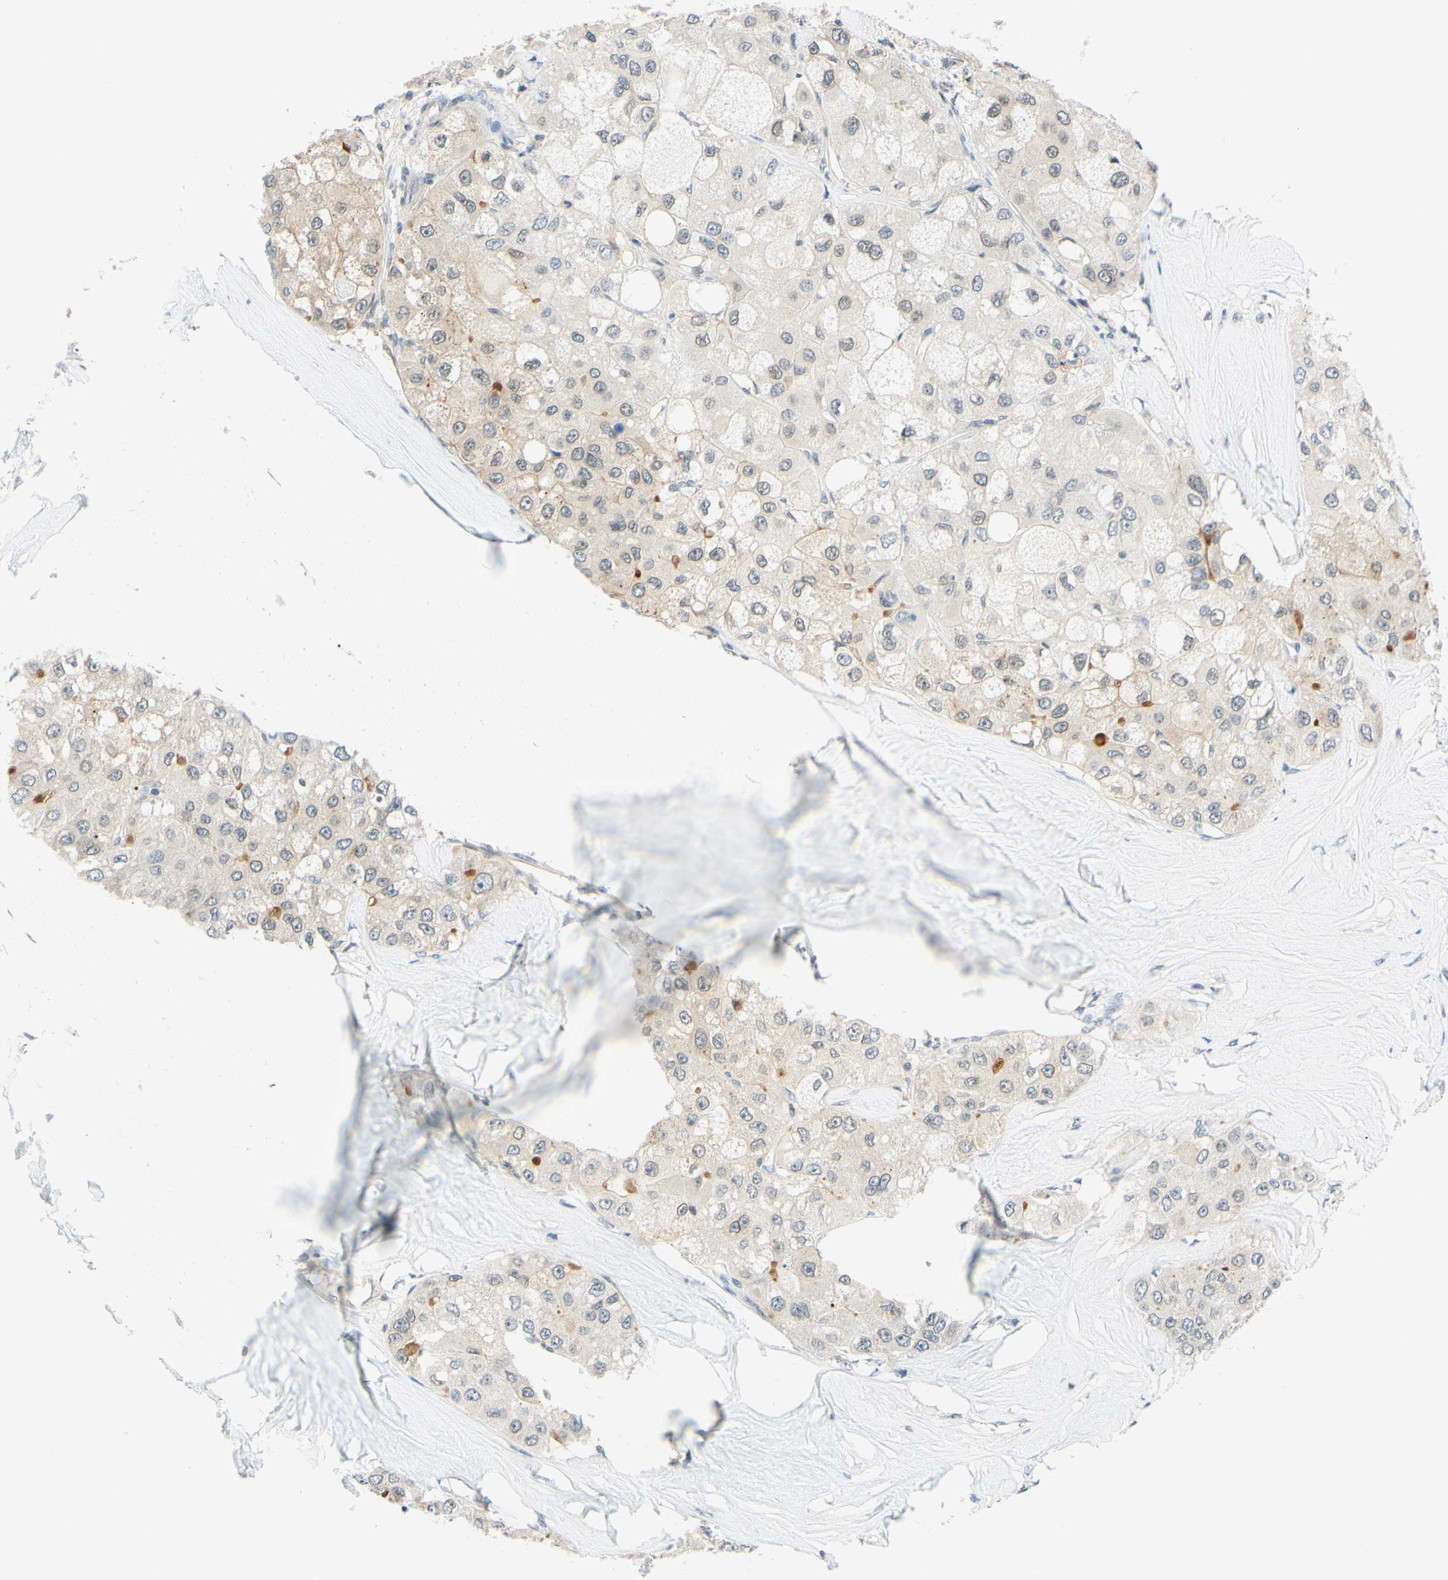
{"staining": {"intensity": "weak", "quantity": "<25%", "location": "cytoplasmic/membranous"}, "tissue": "liver cancer", "cell_type": "Tumor cells", "image_type": "cancer", "snomed": [{"axis": "morphology", "description": "Carcinoma, Hepatocellular, NOS"}, {"axis": "topography", "description": "Liver"}], "caption": "Hepatocellular carcinoma (liver) stained for a protein using immunohistochemistry (IHC) reveals no positivity tumor cells.", "gene": "C2CD2L", "patient": {"sex": "male", "age": 80}}